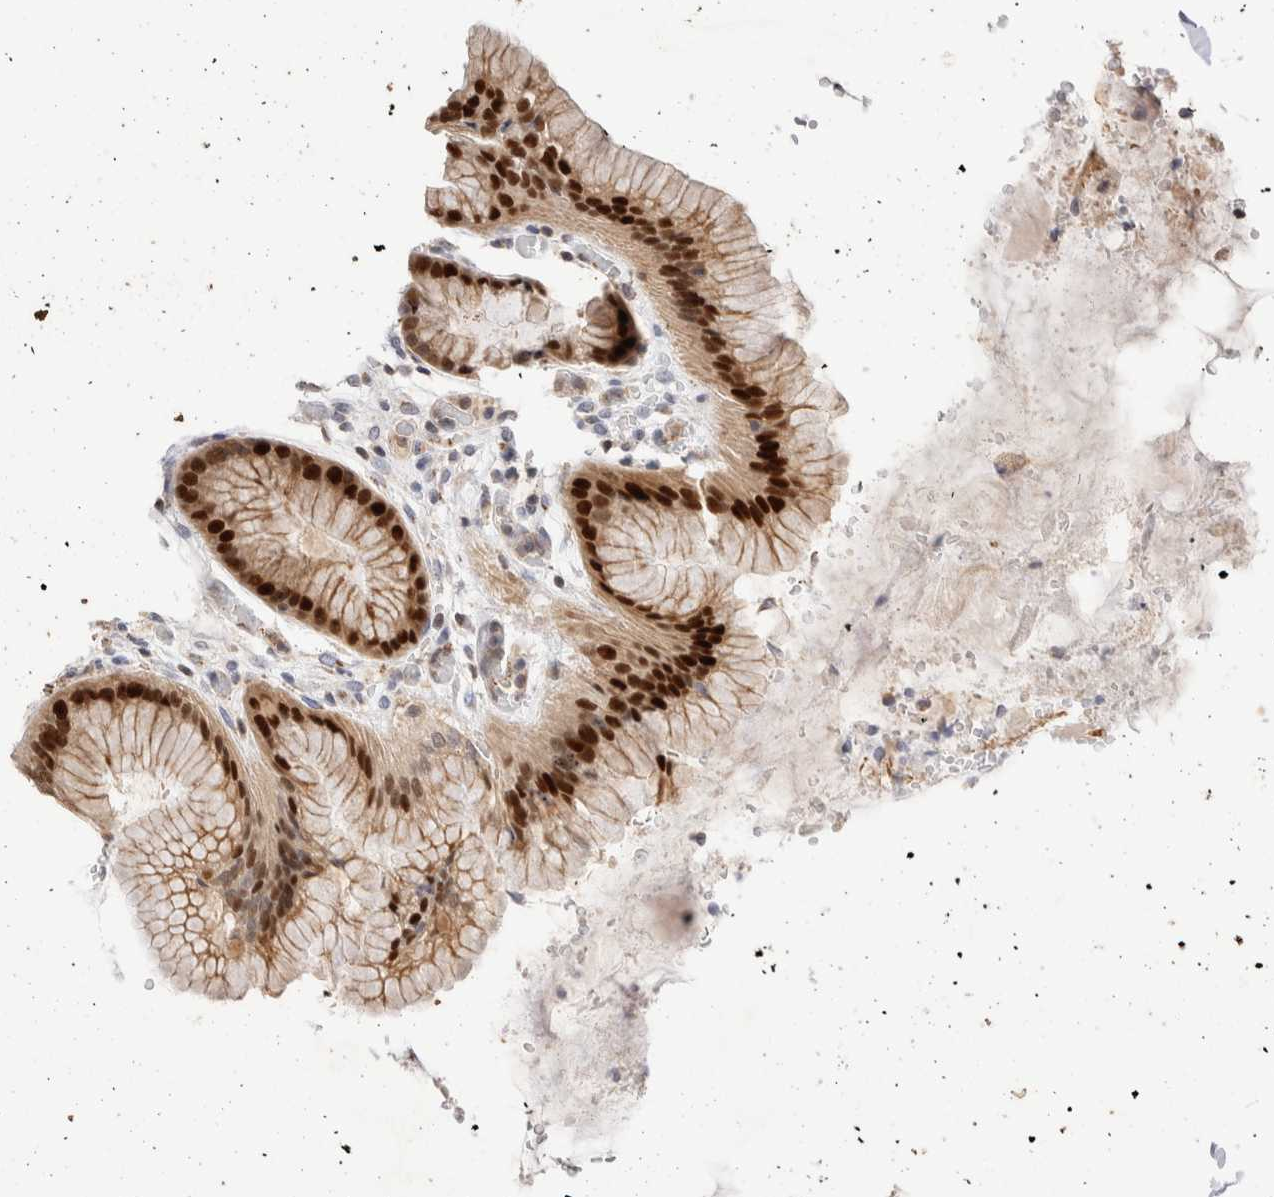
{"staining": {"intensity": "strong", "quantity": "25%-75%", "location": "cytoplasmic/membranous,nuclear"}, "tissue": "stomach", "cell_type": "Glandular cells", "image_type": "normal", "snomed": [{"axis": "morphology", "description": "Normal tissue, NOS"}, {"axis": "topography", "description": "Stomach, upper"}, {"axis": "topography", "description": "Stomach"}], "caption": "Glandular cells exhibit high levels of strong cytoplasmic/membranous,nuclear expression in about 25%-75% of cells in benign stomach. (DAB = brown stain, brightfield microscopy at high magnification).", "gene": "NSMAF", "patient": {"sex": "male", "age": 48}}